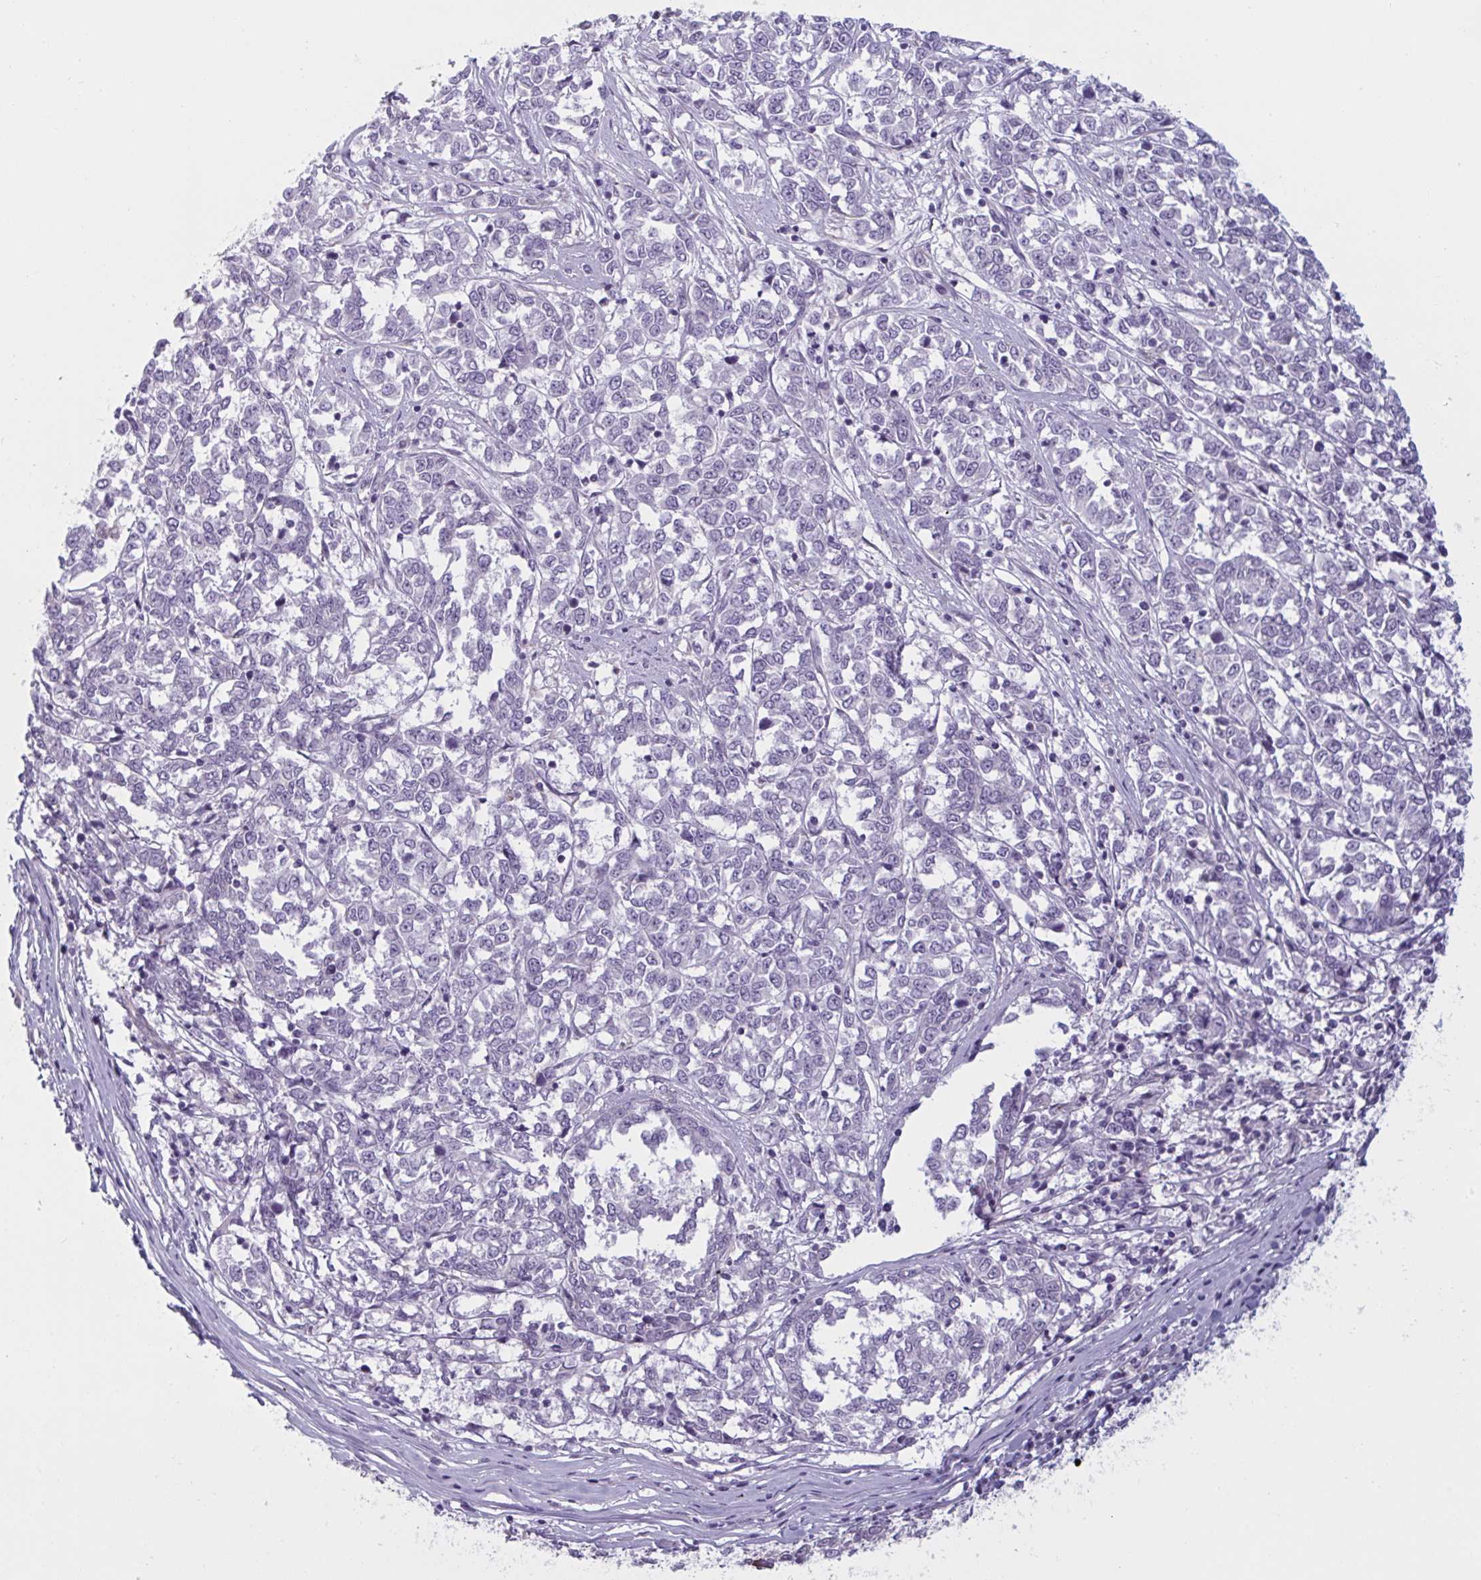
{"staining": {"intensity": "negative", "quantity": "none", "location": "none"}, "tissue": "melanoma", "cell_type": "Tumor cells", "image_type": "cancer", "snomed": [{"axis": "morphology", "description": "Malignant melanoma, NOS"}, {"axis": "topography", "description": "Skin"}], "caption": "IHC micrograph of malignant melanoma stained for a protein (brown), which displays no positivity in tumor cells.", "gene": "OR1L3", "patient": {"sex": "female", "age": 72}}